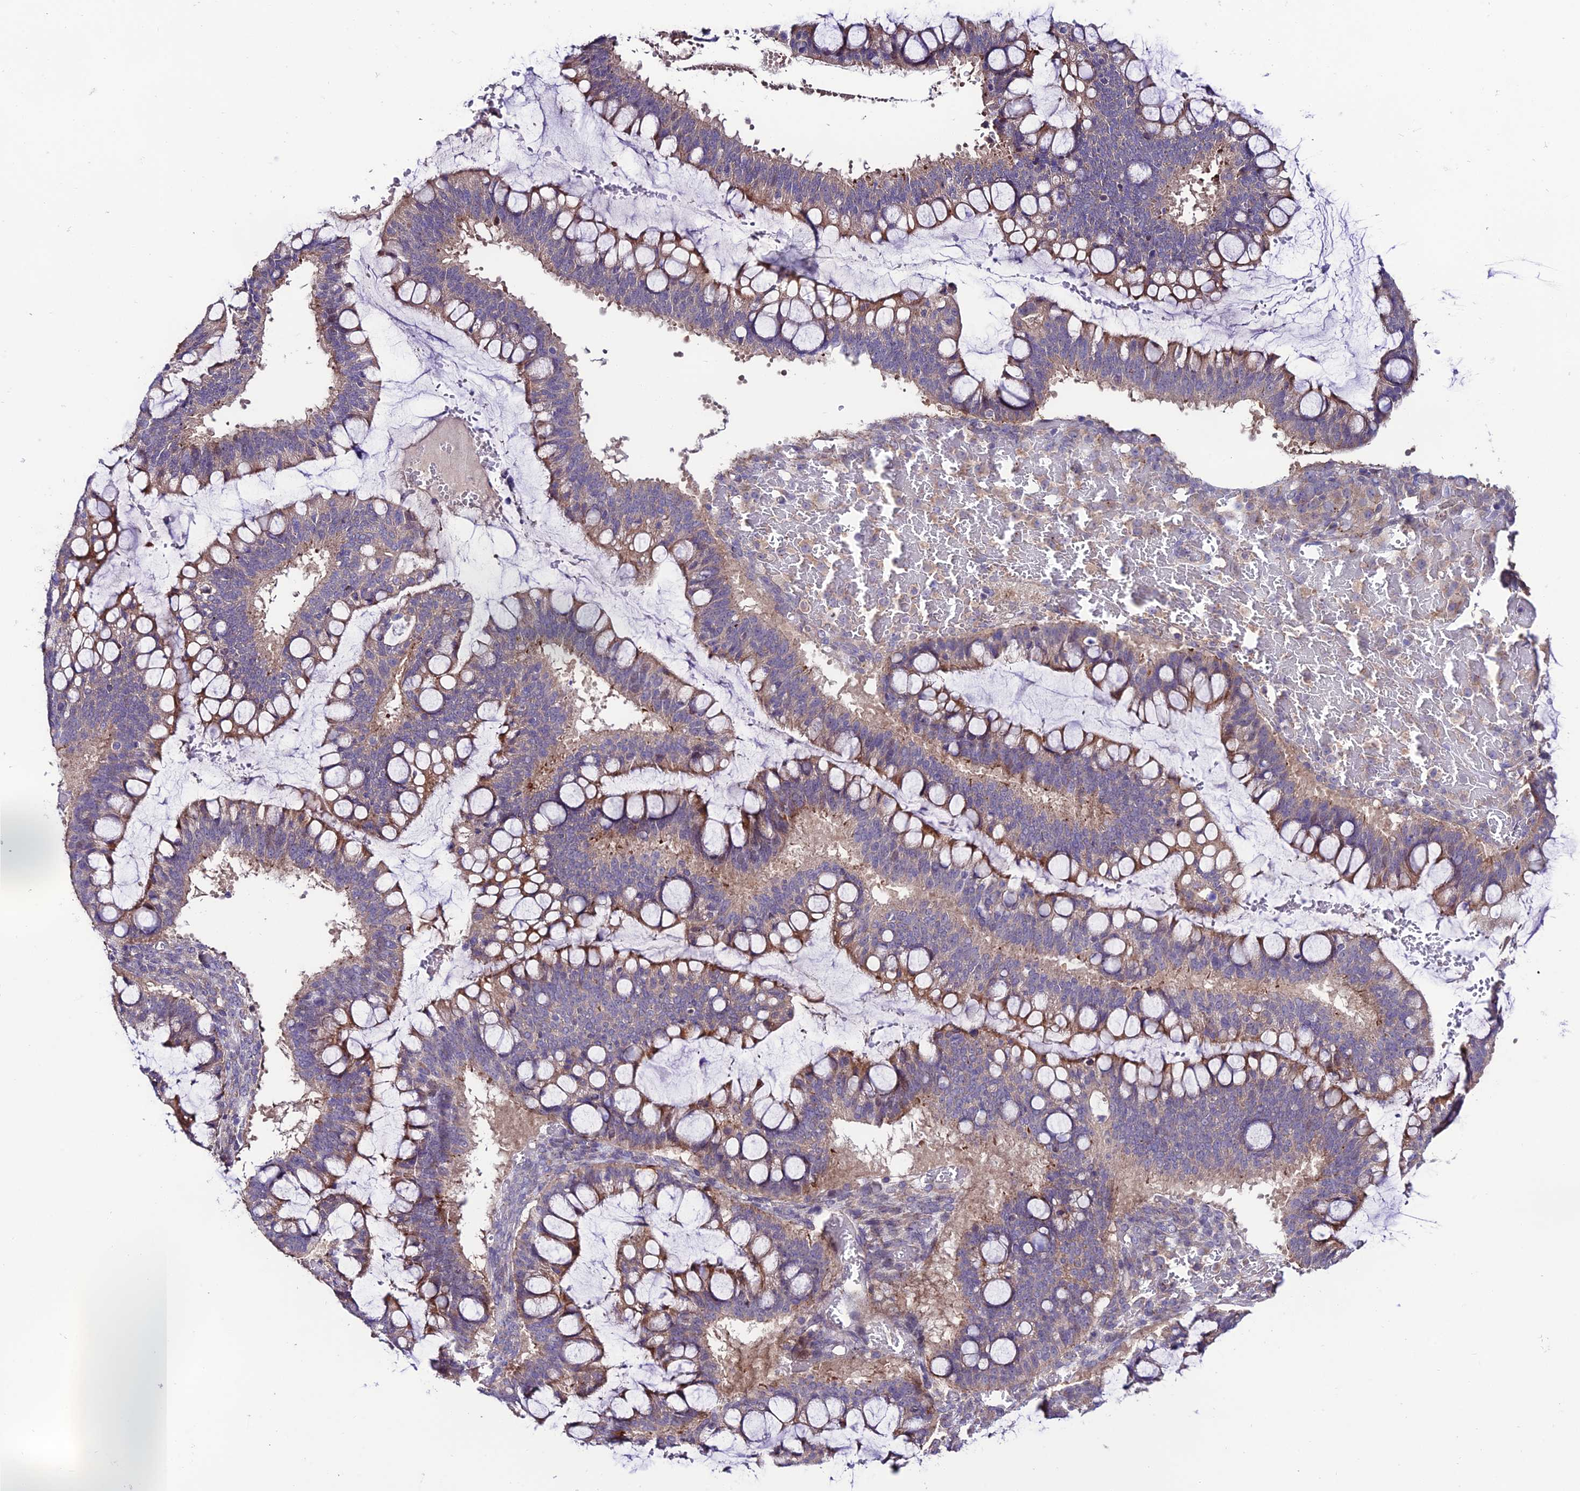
{"staining": {"intensity": "moderate", "quantity": "25%-75%", "location": "cytoplasmic/membranous"}, "tissue": "ovarian cancer", "cell_type": "Tumor cells", "image_type": "cancer", "snomed": [{"axis": "morphology", "description": "Cystadenocarcinoma, mucinous, NOS"}, {"axis": "topography", "description": "Ovary"}], "caption": "Brown immunohistochemical staining in mucinous cystadenocarcinoma (ovarian) exhibits moderate cytoplasmic/membranous staining in about 25%-75% of tumor cells.", "gene": "BRME1", "patient": {"sex": "female", "age": 73}}